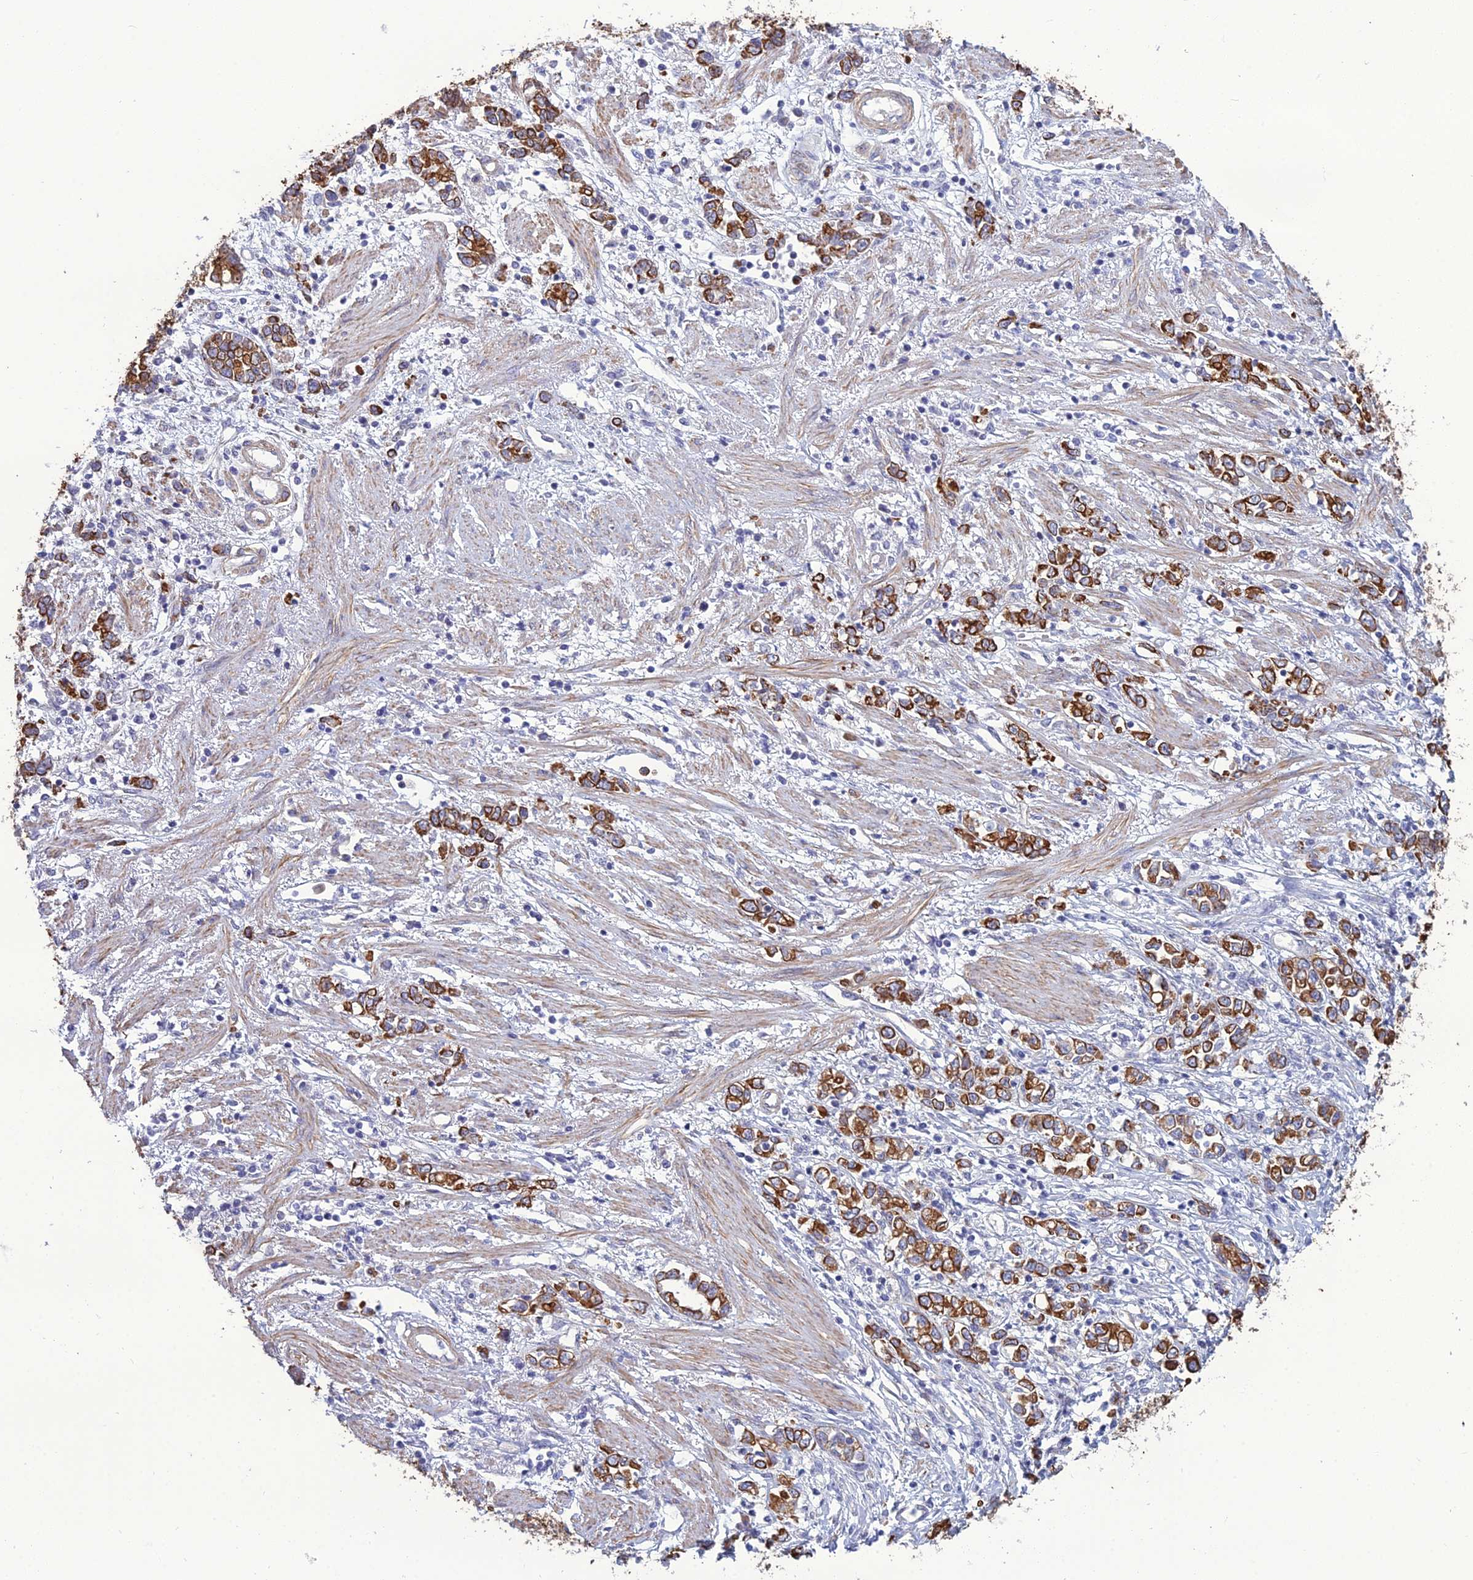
{"staining": {"intensity": "strong", "quantity": ">75%", "location": "cytoplasmic/membranous"}, "tissue": "stomach cancer", "cell_type": "Tumor cells", "image_type": "cancer", "snomed": [{"axis": "morphology", "description": "Adenocarcinoma, NOS"}, {"axis": "topography", "description": "Stomach"}], "caption": "This is a micrograph of IHC staining of stomach cancer, which shows strong expression in the cytoplasmic/membranous of tumor cells.", "gene": "LZTS2", "patient": {"sex": "female", "age": 76}}